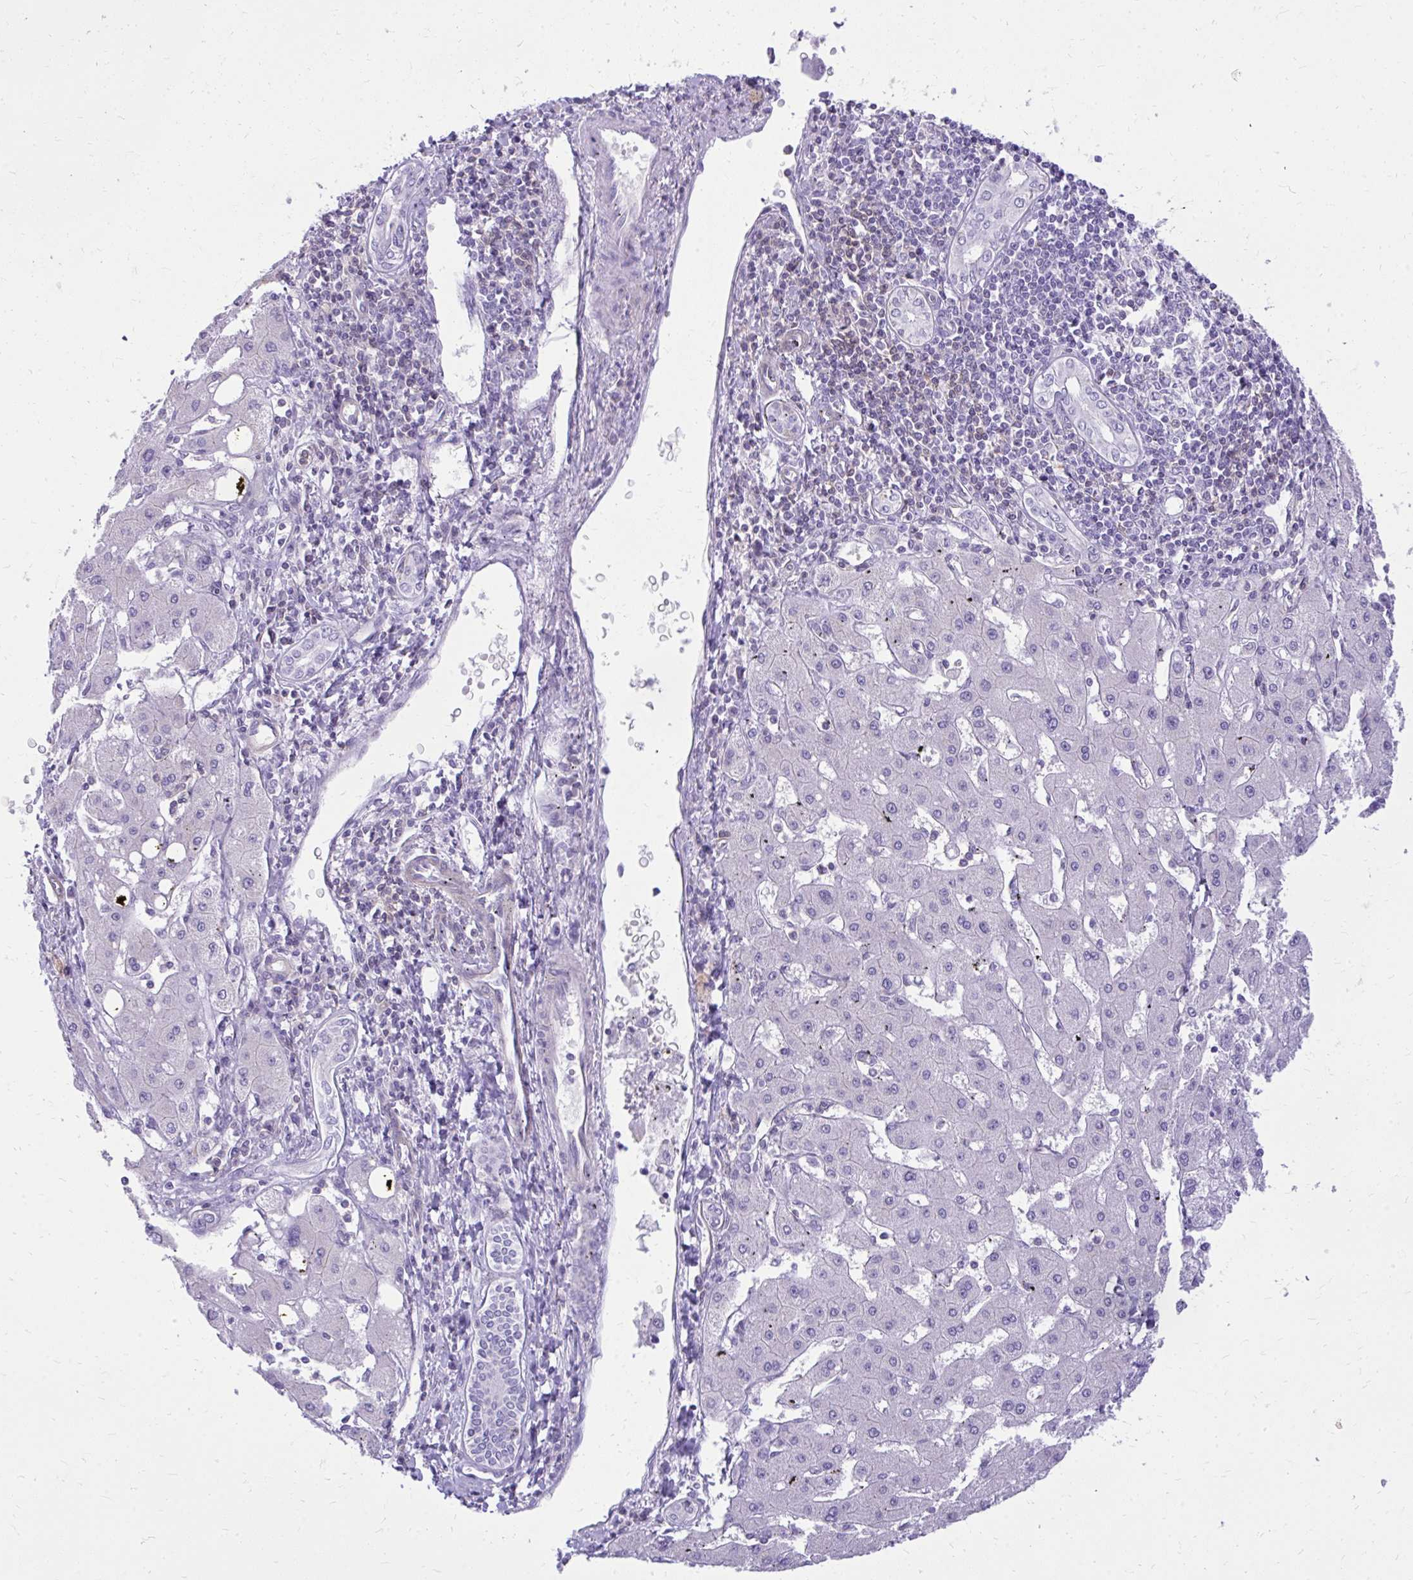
{"staining": {"intensity": "negative", "quantity": "none", "location": "none"}, "tissue": "liver cancer", "cell_type": "Tumor cells", "image_type": "cancer", "snomed": [{"axis": "morphology", "description": "Carcinoma, Hepatocellular, NOS"}, {"axis": "topography", "description": "Liver"}], "caption": "Tumor cells are negative for protein expression in human liver cancer (hepatocellular carcinoma).", "gene": "GPRIN3", "patient": {"sex": "male", "age": 72}}